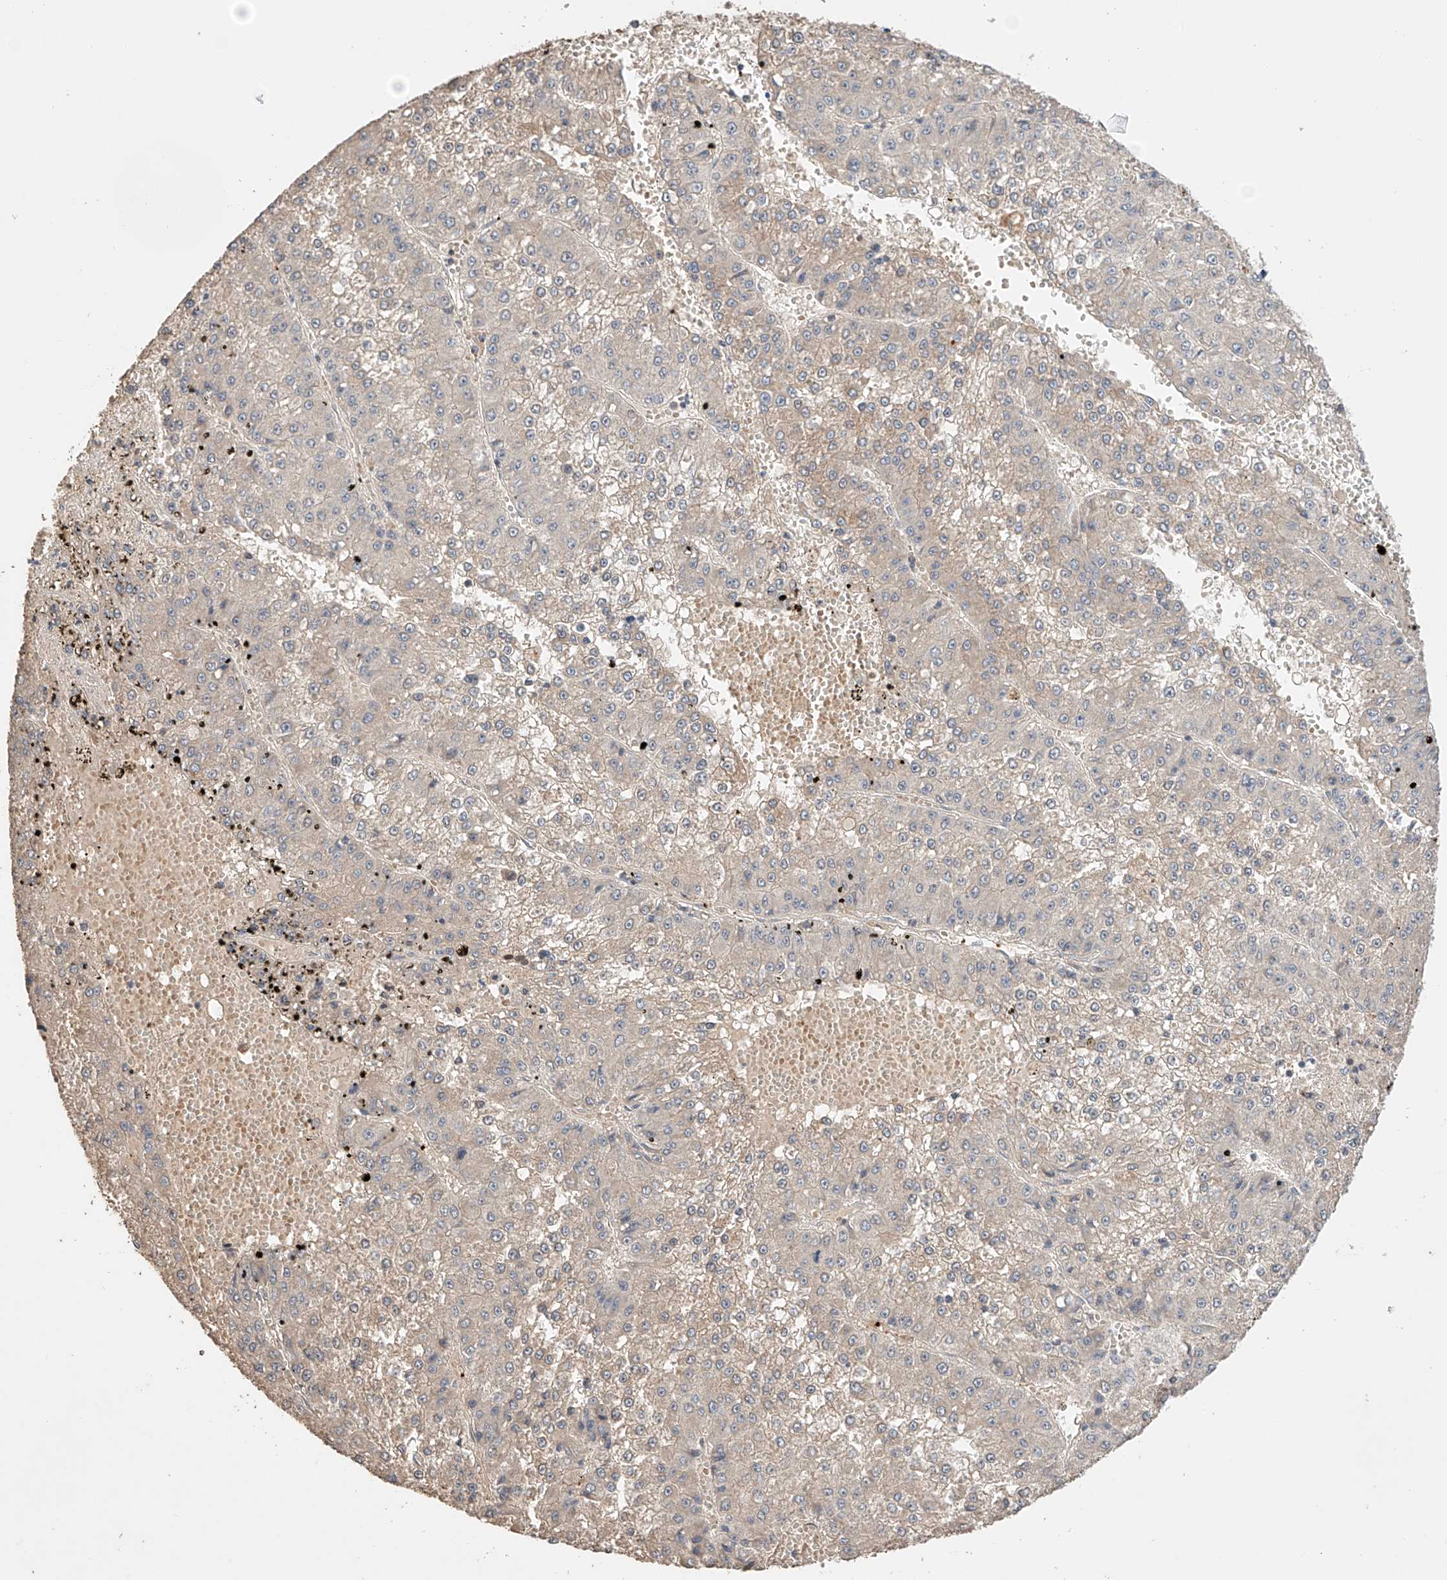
{"staining": {"intensity": "negative", "quantity": "none", "location": "none"}, "tissue": "liver cancer", "cell_type": "Tumor cells", "image_type": "cancer", "snomed": [{"axis": "morphology", "description": "Carcinoma, Hepatocellular, NOS"}, {"axis": "topography", "description": "Liver"}], "caption": "The image exhibits no significant staining in tumor cells of hepatocellular carcinoma (liver).", "gene": "ZFHX2", "patient": {"sex": "female", "age": 73}}